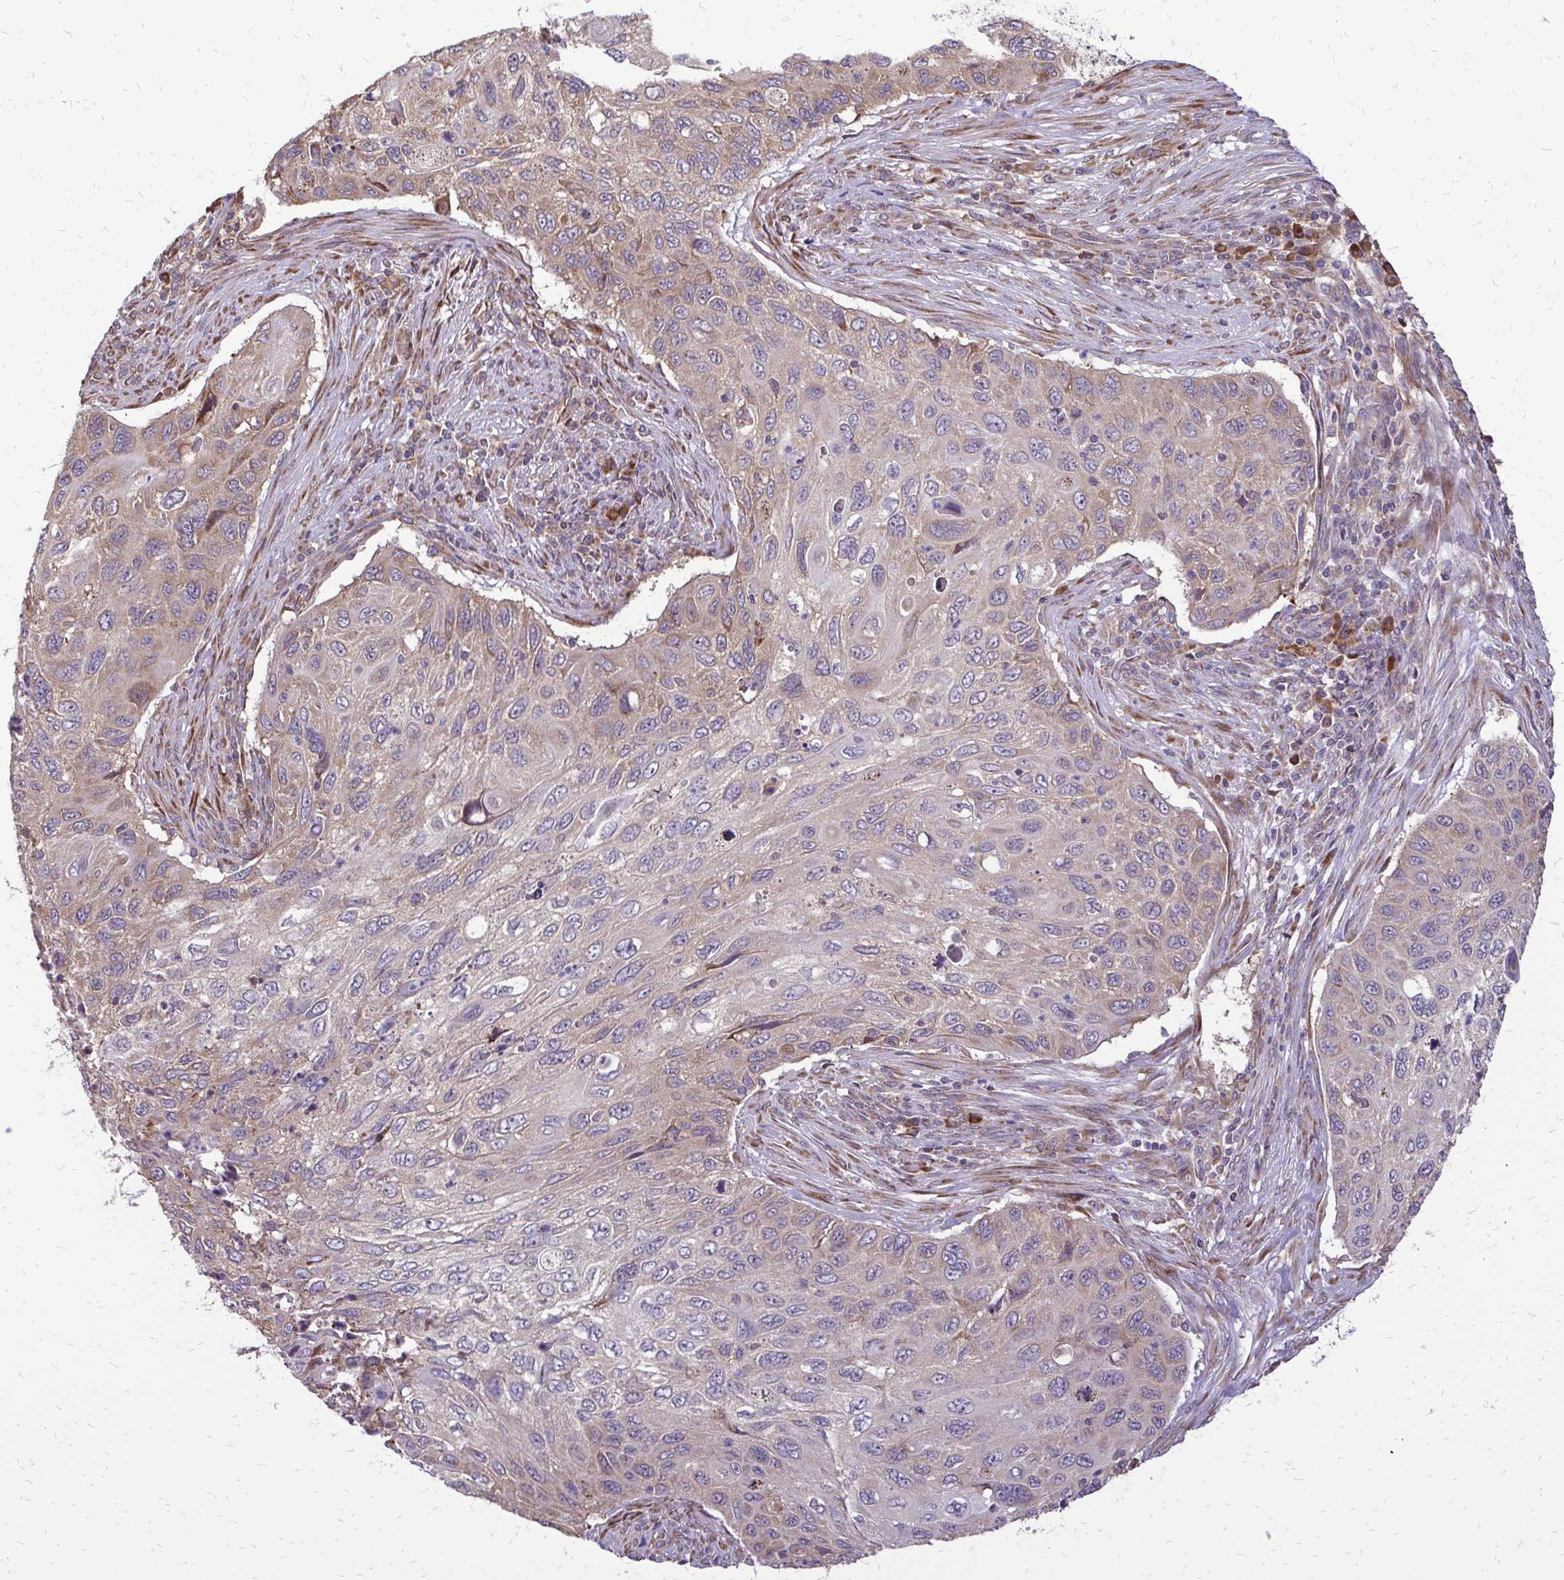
{"staining": {"intensity": "weak", "quantity": ">75%", "location": "cytoplasmic/membranous"}, "tissue": "cervical cancer", "cell_type": "Tumor cells", "image_type": "cancer", "snomed": [{"axis": "morphology", "description": "Squamous cell carcinoma, NOS"}, {"axis": "topography", "description": "Cervix"}], "caption": "Protein expression analysis of squamous cell carcinoma (cervical) exhibits weak cytoplasmic/membranous positivity in about >75% of tumor cells.", "gene": "RPS3", "patient": {"sex": "female", "age": 70}}